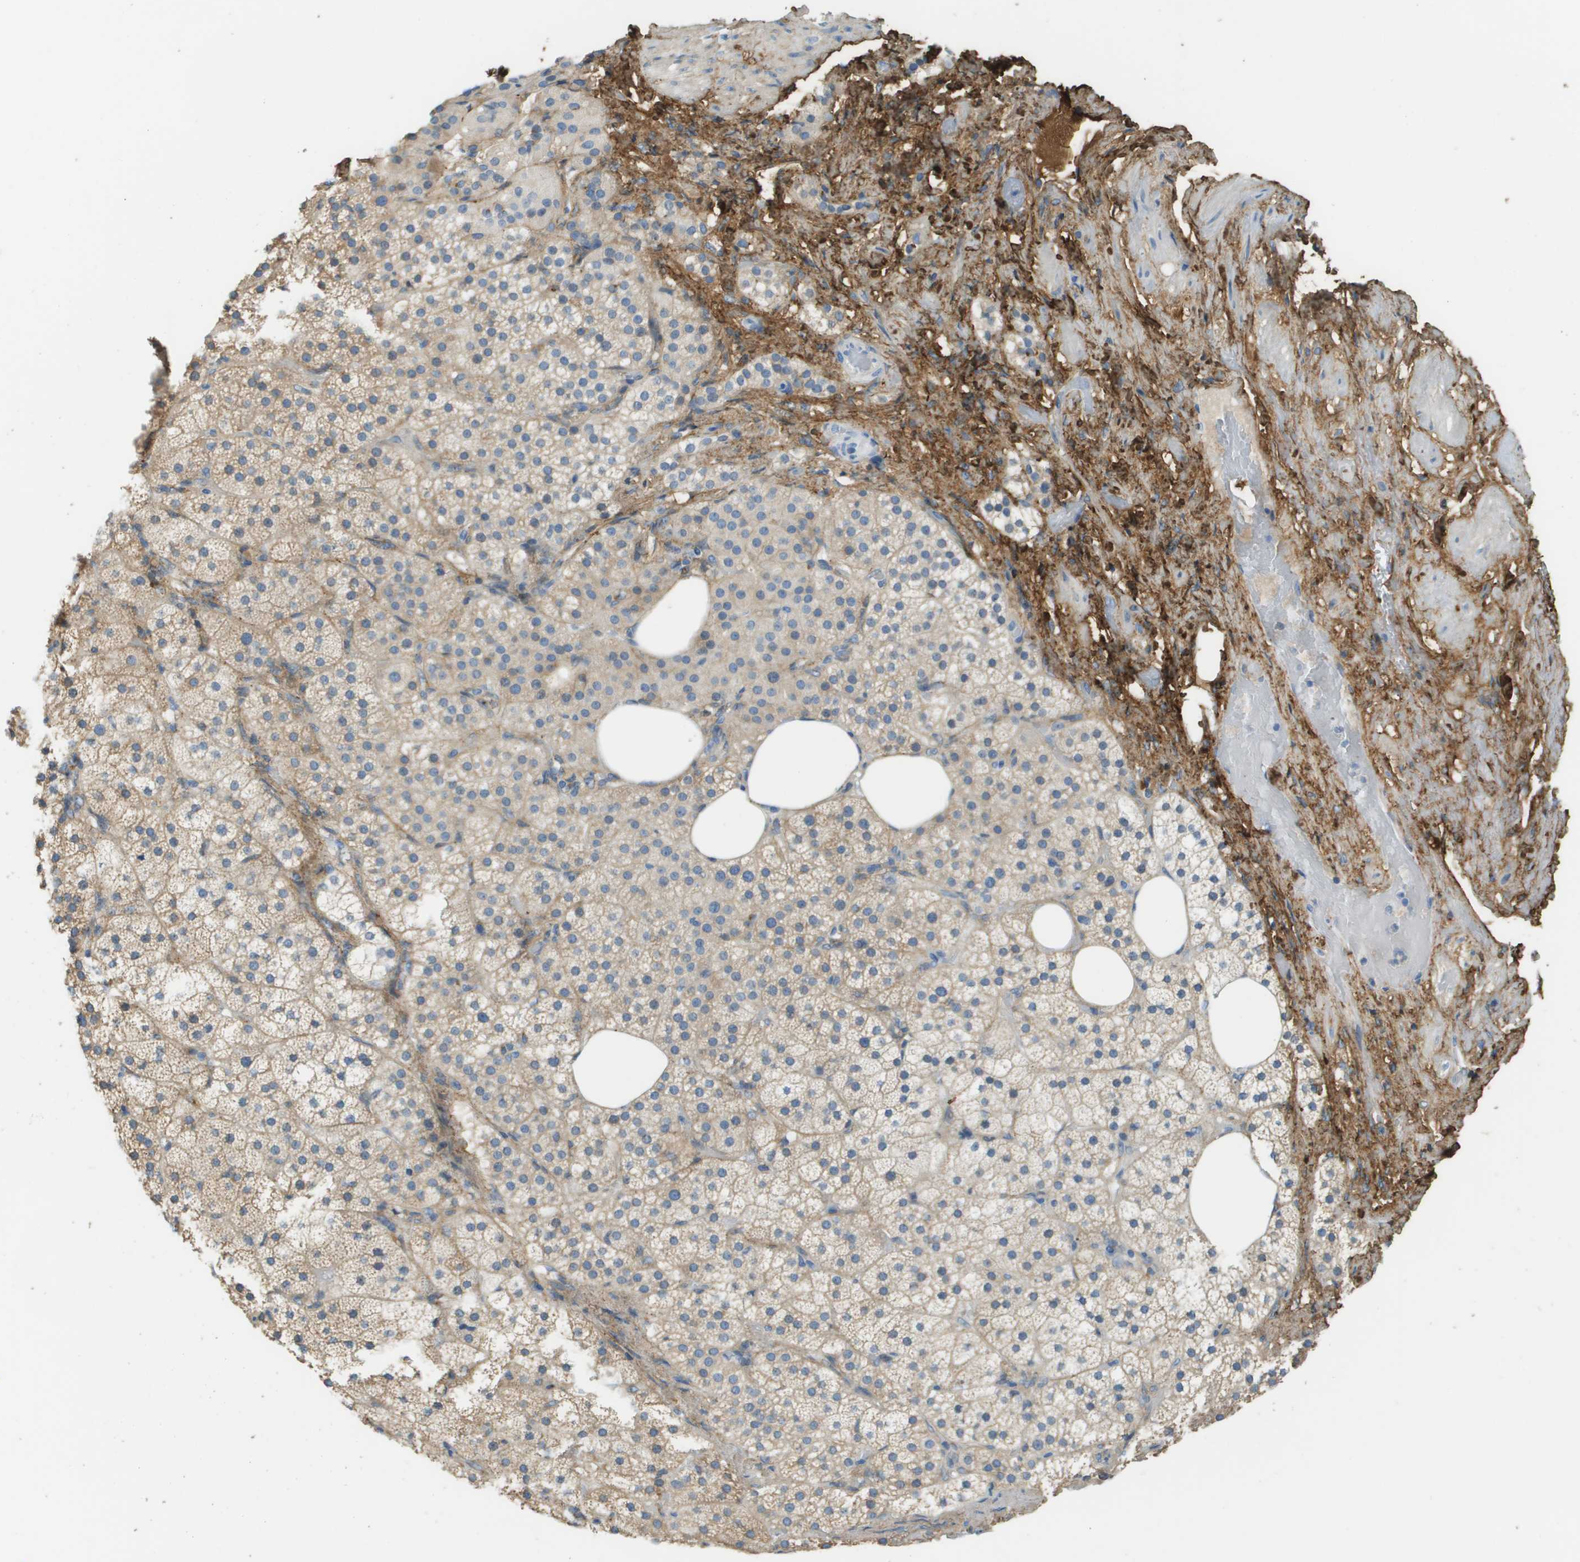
{"staining": {"intensity": "weak", "quantity": ">75%", "location": "cytoplasmic/membranous"}, "tissue": "adrenal gland", "cell_type": "Glandular cells", "image_type": "normal", "snomed": [{"axis": "morphology", "description": "Normal tissue, NOS"}, {"axis": "topography", "description": "Adrenal gland"}], "caption": "Approximately >75% of glandular cells in benign adrenal gland demonstrate weak cytoplasmic/membranous protein positivity as visualized by brown immunohistochemical staining.", "gene": "DCN", "patient": {"sex": "female", "age": 59}}